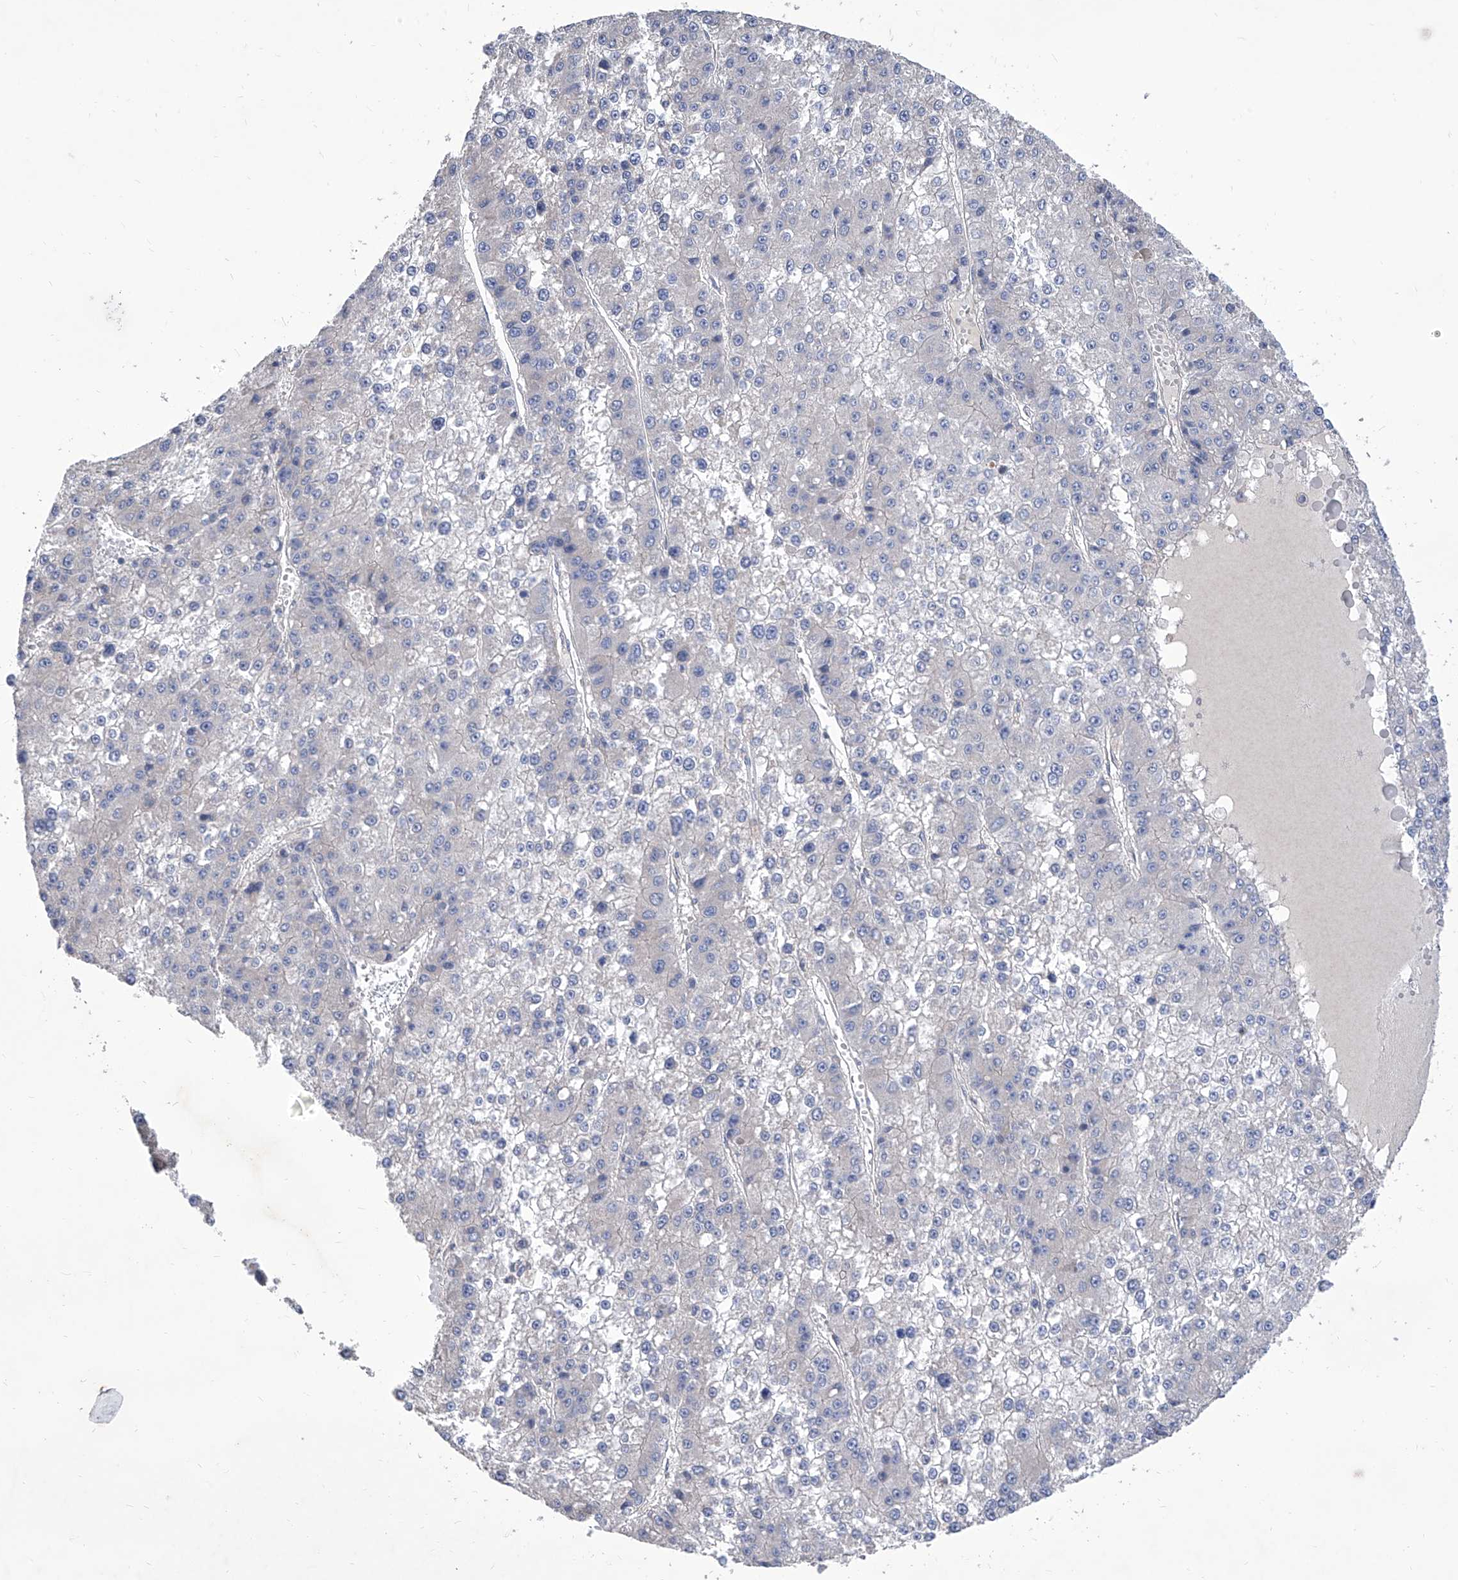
{"staining": {"intensity": "negative", "quantity": "none", "location": "none"}, "tissue": "liver cancer", "cell_type": "Tumor cells", "image_type": "cancer", "snomed": [{"axis": "morphology", "description": "Carcinoma, Hepatocellular, NOS"}, {"axis": "topography", "description": "Liver"}], "caption": "Immunohistochemistry (IHC) histopathology image of hepatocellular carcinoma (liver) stained for a protein (brown), which reveals no expression in tumor cells.", "gene": "TJAP1", "patient": {"sex": "female", "age": 73}}